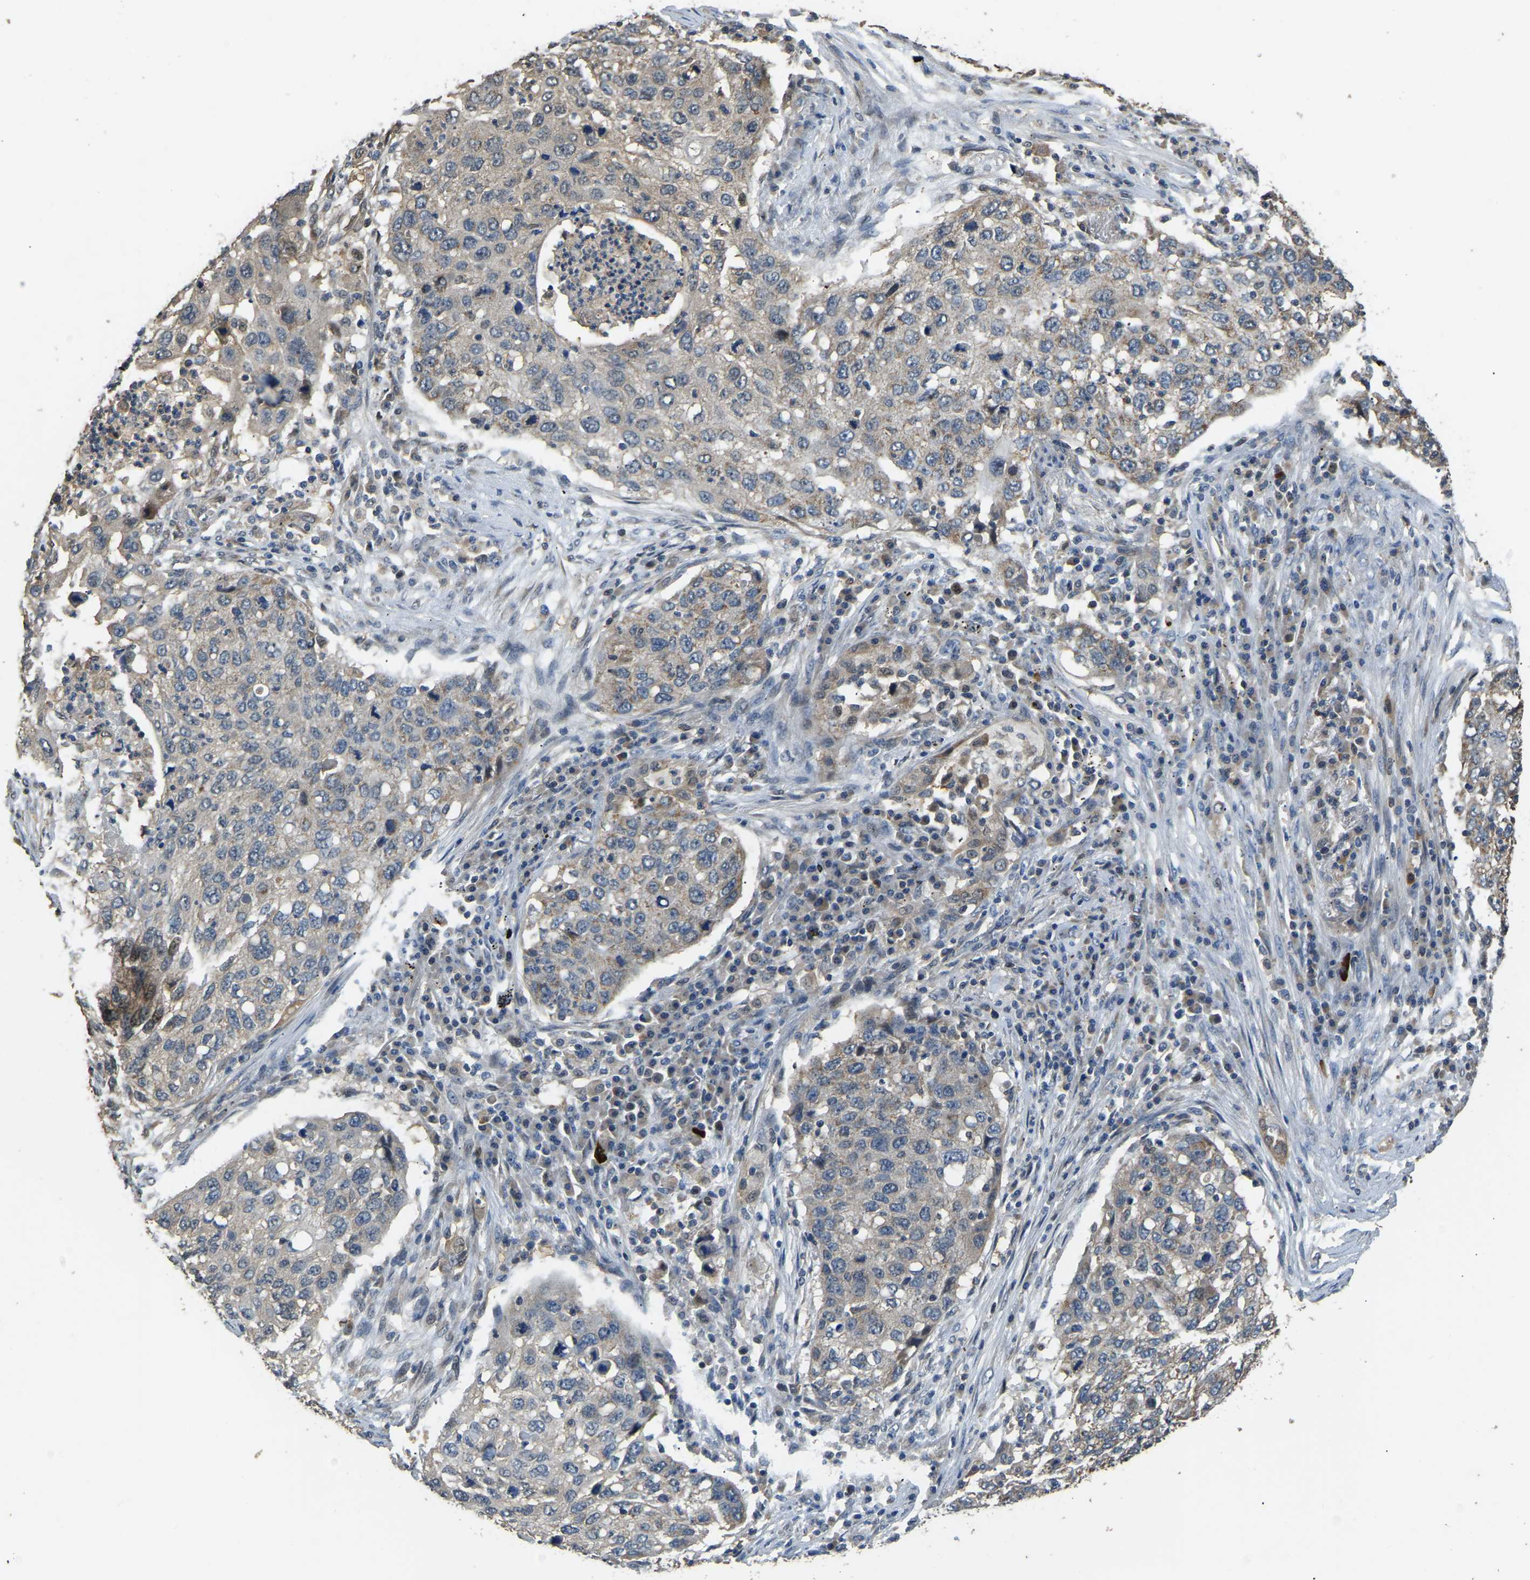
{"staining": {"intensity": "weak", "quantity": "<25%", "location": "cytoplasmic/membranous"}, "tissue": "lung cancer", "cell_type": "Tumor cells", "image_type": "cancer", "snomed": [{"axis": "morphology", "description": "Squamous cell carcinoma, NOS"}, {"axis": "topography", "description": "Lung"}], "caption": "Tumor cells are negative for protein expression in human lung squamous cell carcinoma.", "gene": "TUFM", "patient": {"sex": "female", "age": 63}}